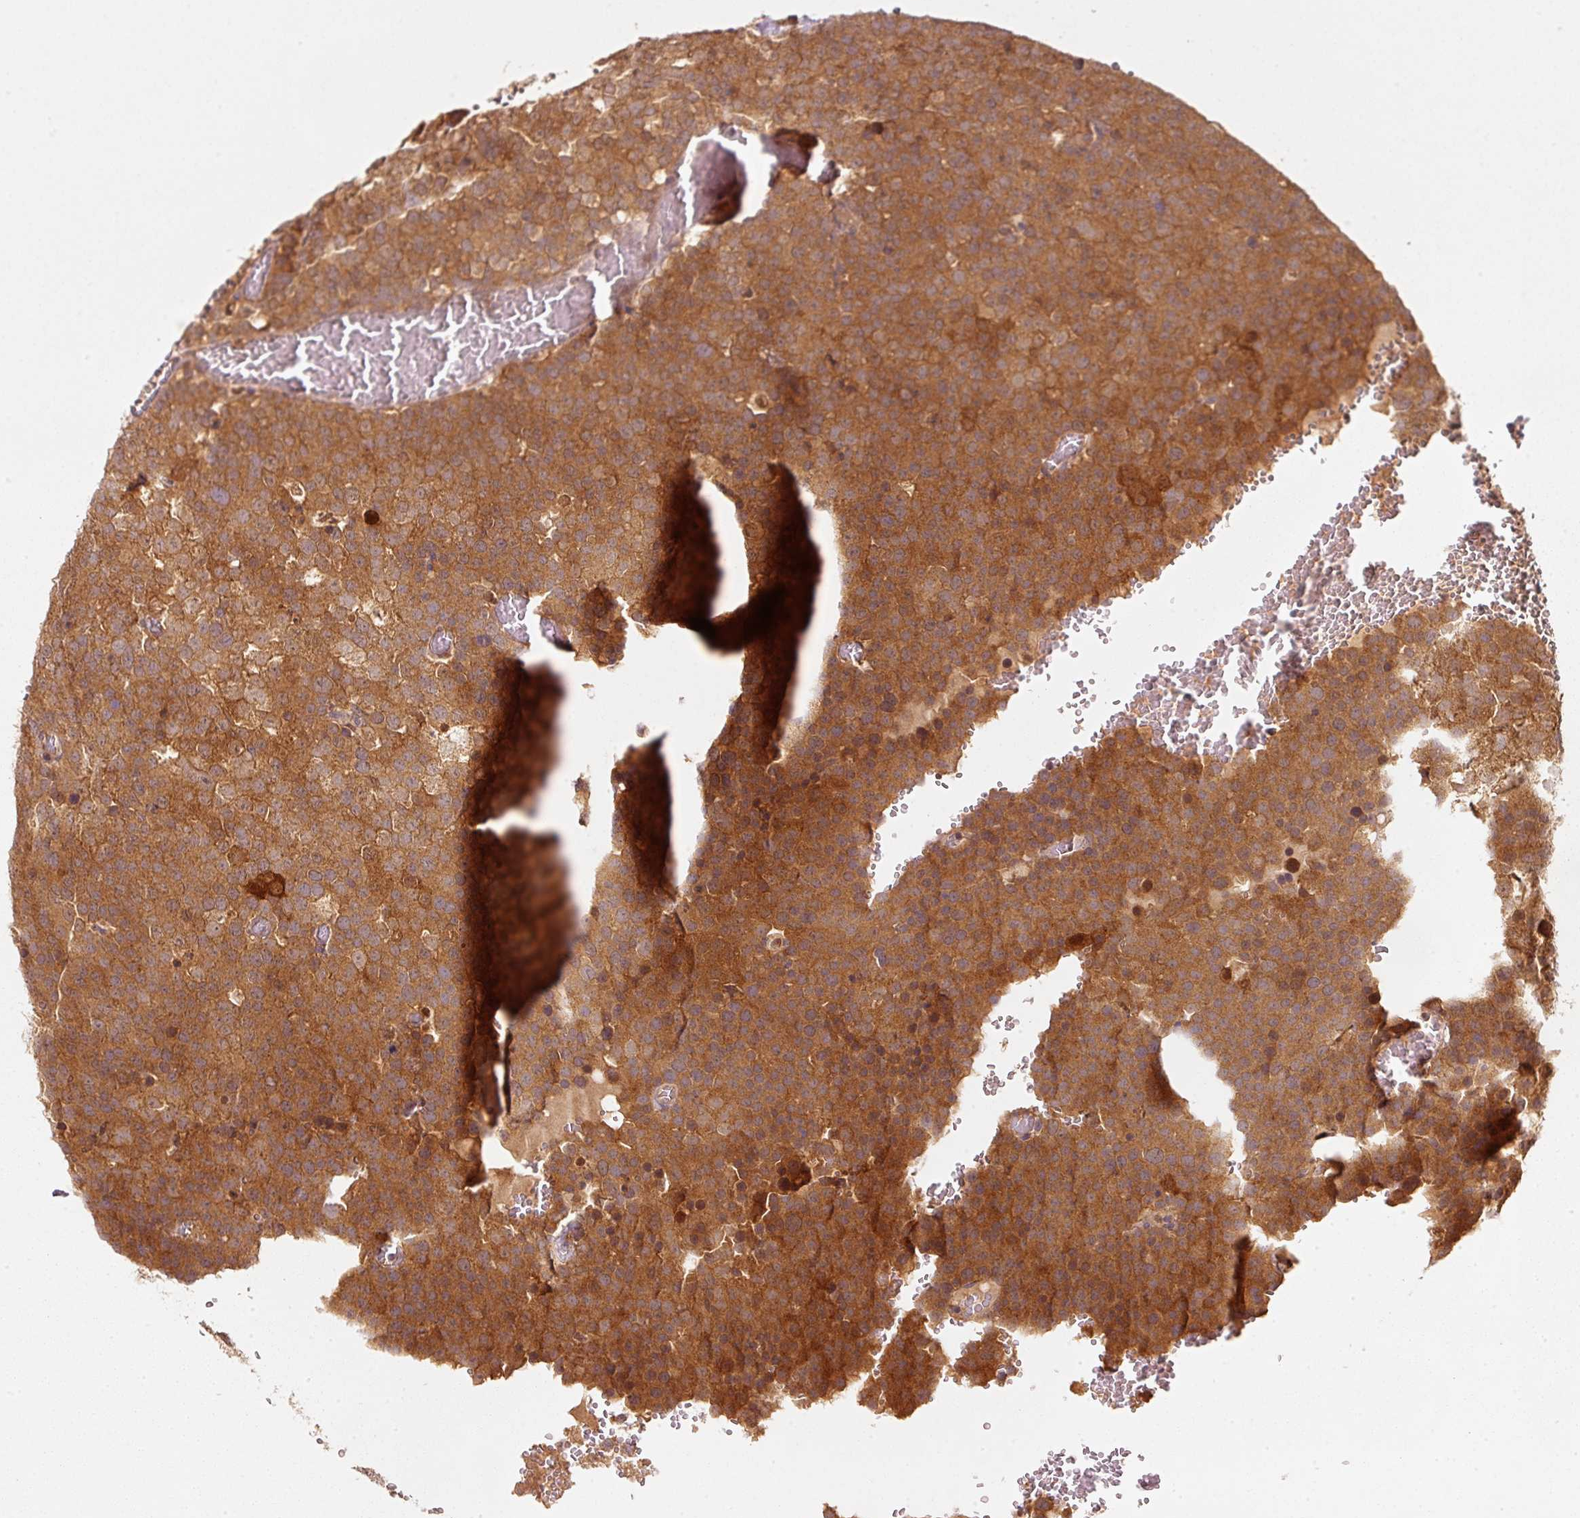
{"staining": {"intensity": "strong", "quantity": ">75%", "location": "cytoplasmic/membranous"}, "tissue": "testis cancer", "cell_type": "Tumor cells", "image_type": "cancer", "snomed": [{"axis": "morphology", "description": "Seminoma, NOS"}, {"axis": "topography", "description": "Testis"}], "caption": "Immunohistochemistry of human testis cancer (seminoma) reveals high levels of strong cytoplasmic/membranous positivity in approximately >75% of tumor cells.", "gene": "RRAS2", "patient": {"sex": "male", "age": 71}}